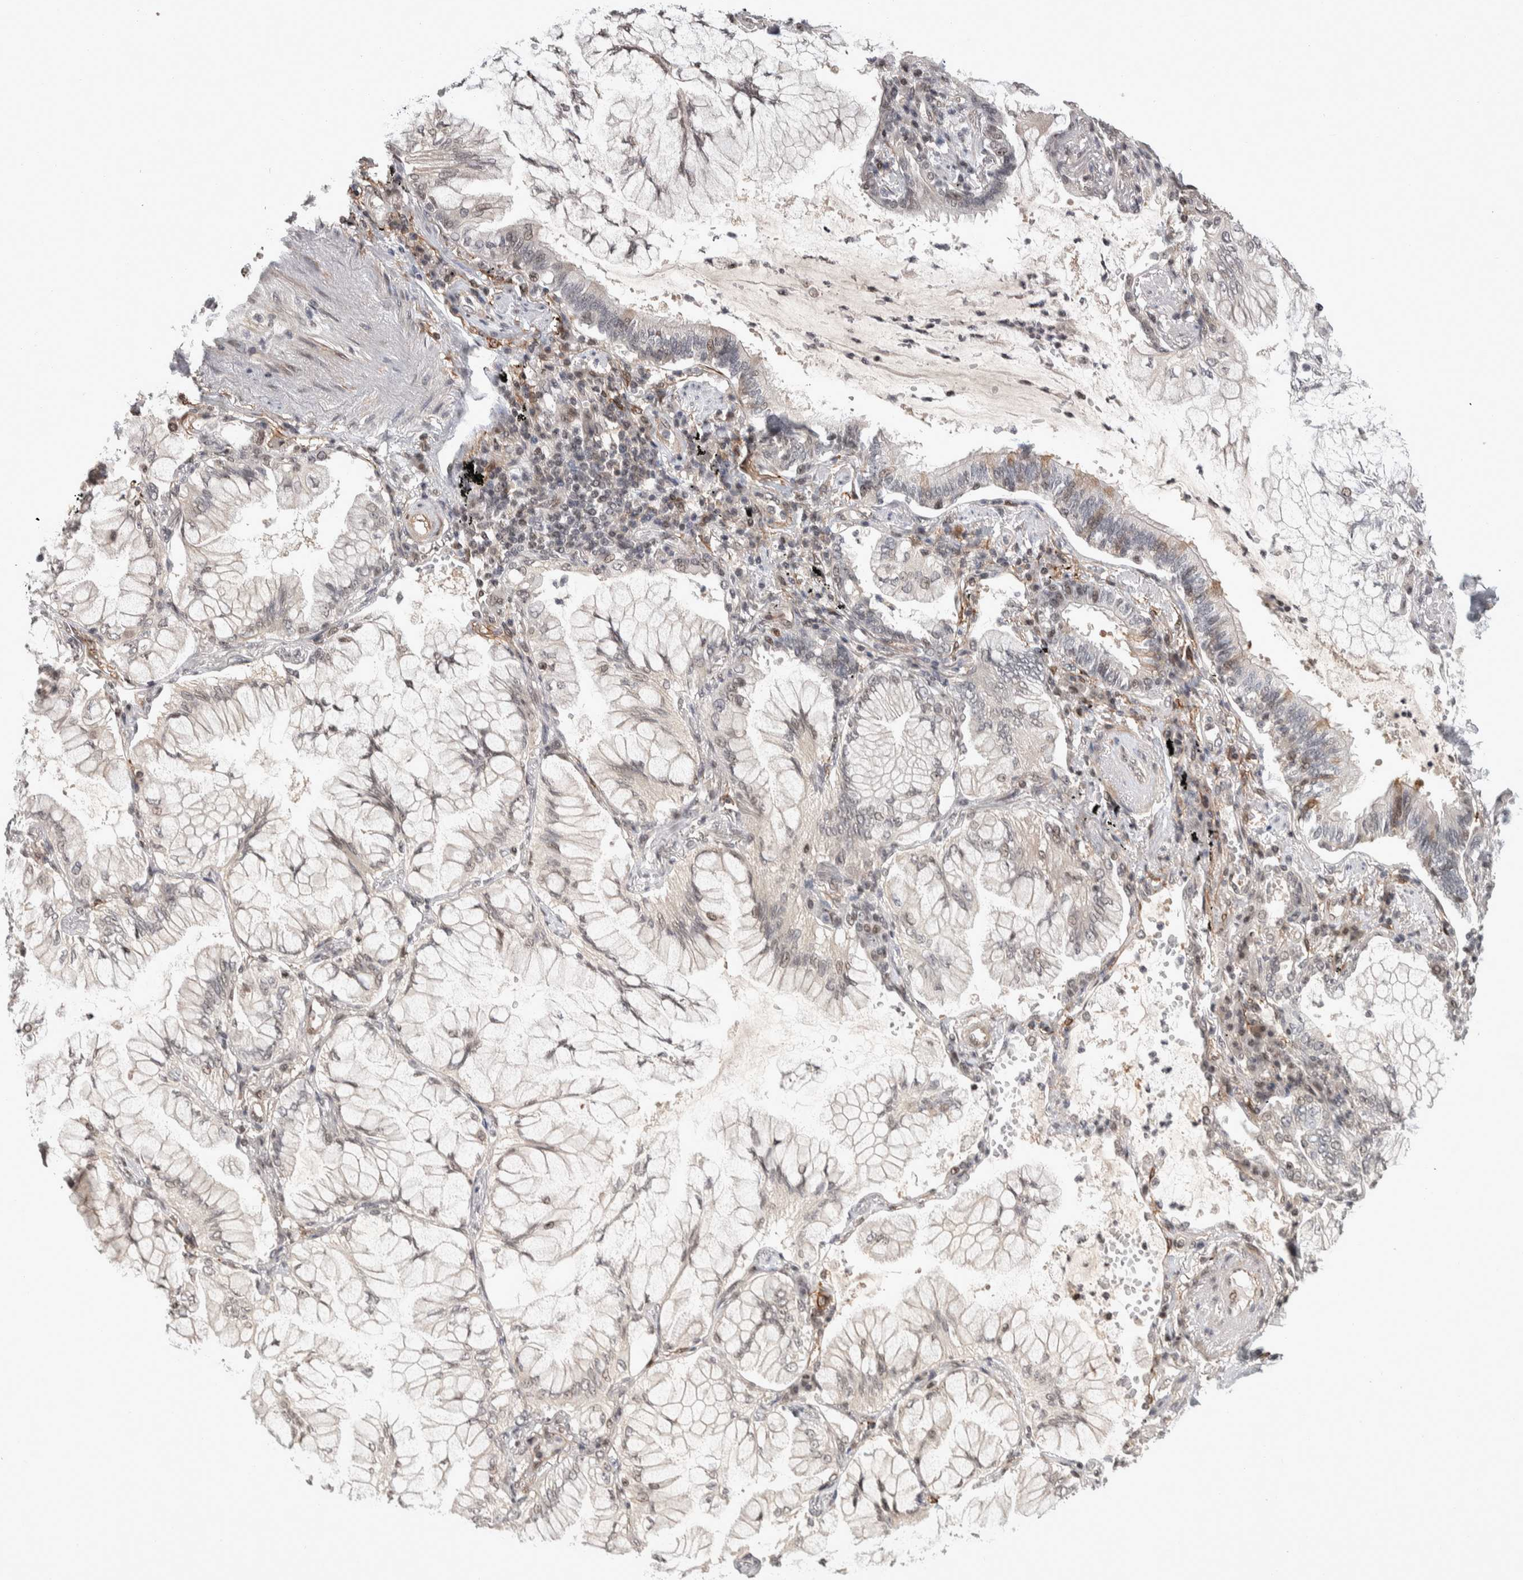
{"staining": {"intensity": "weak", "quantity": "<25%", "location": "nuclear"}, "tissue": "lung cancer", "cell_type": "Tumor cells", "image_type": "cancer", "snomed": [{"axis": "morphology", "description": "Adenocarcinoma, NOS"}, {"axis": "topography", "description": "Lung"}], "caption": "The IHC micrograph has no significant expression in tumor cells of lung cancer tissue. (DAB (3,3'-diaminobenzidine) IHC visualized using brightfield microscopy, high magnification).", "gene": "ZSCAN21", "patient": {"sex": "female", "age": 70}}